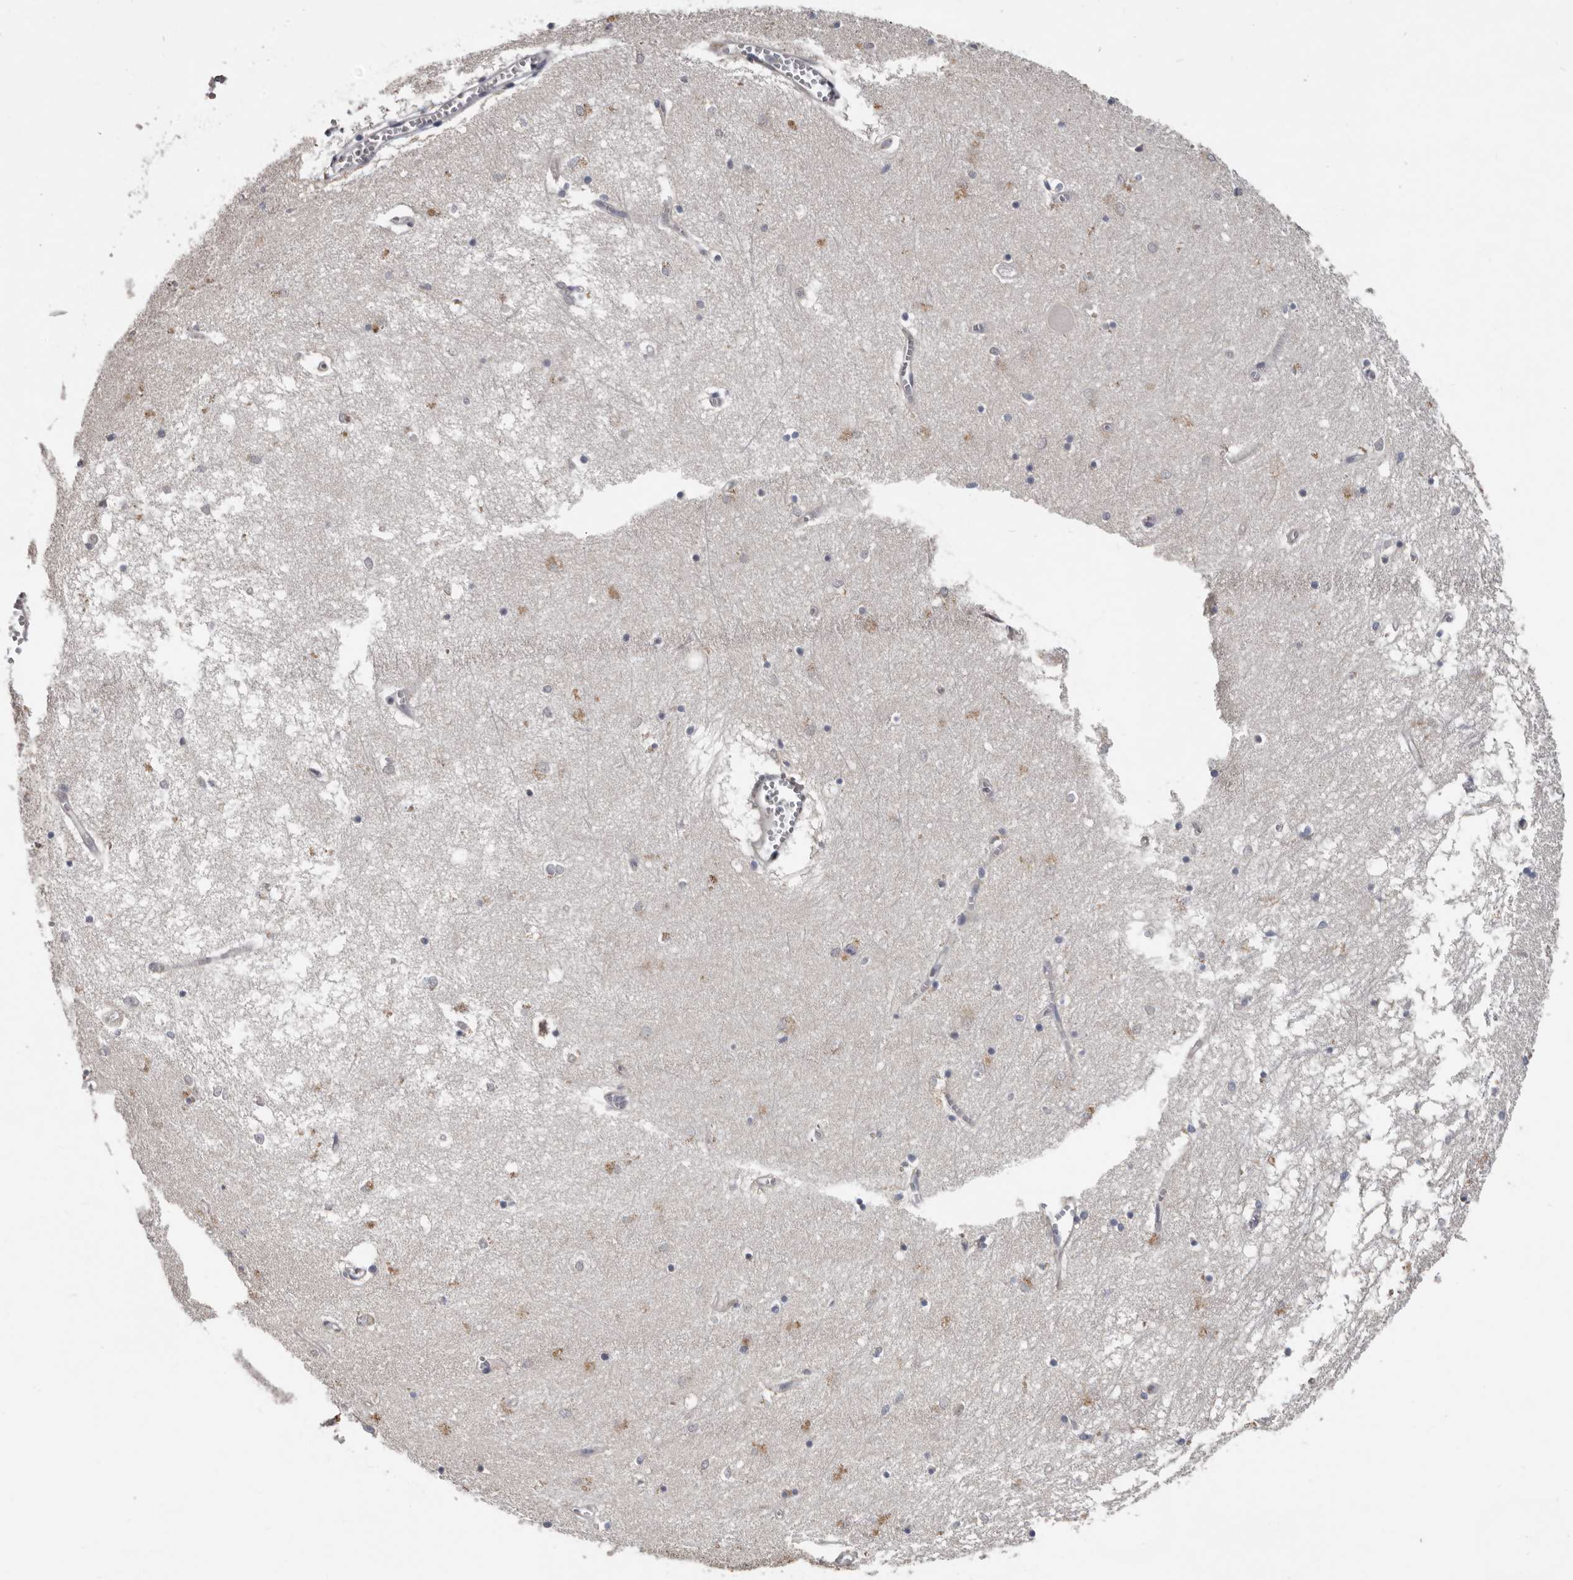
{"staining": {"intensity": "moderate", "quantity": "<25%", "location": "cytoplasmic/membranous"}, "tissue": "hippocampus", "cell_type": "Glial cells", "image_type": "normal", "snomed": [{"axis": "morphology", "description": "Normal tissue, NOS"}, {"axis": "topography", "description": "Hippocampus"}], "caption": "Immunohistochemistry (IHC) of benign human hippocampus displays low levels of moderate cytoplasmic/membranous positivity in about <25% of glial cells.", "gene": "MTF1", "patient": {"sex": "male", "age": 70}}